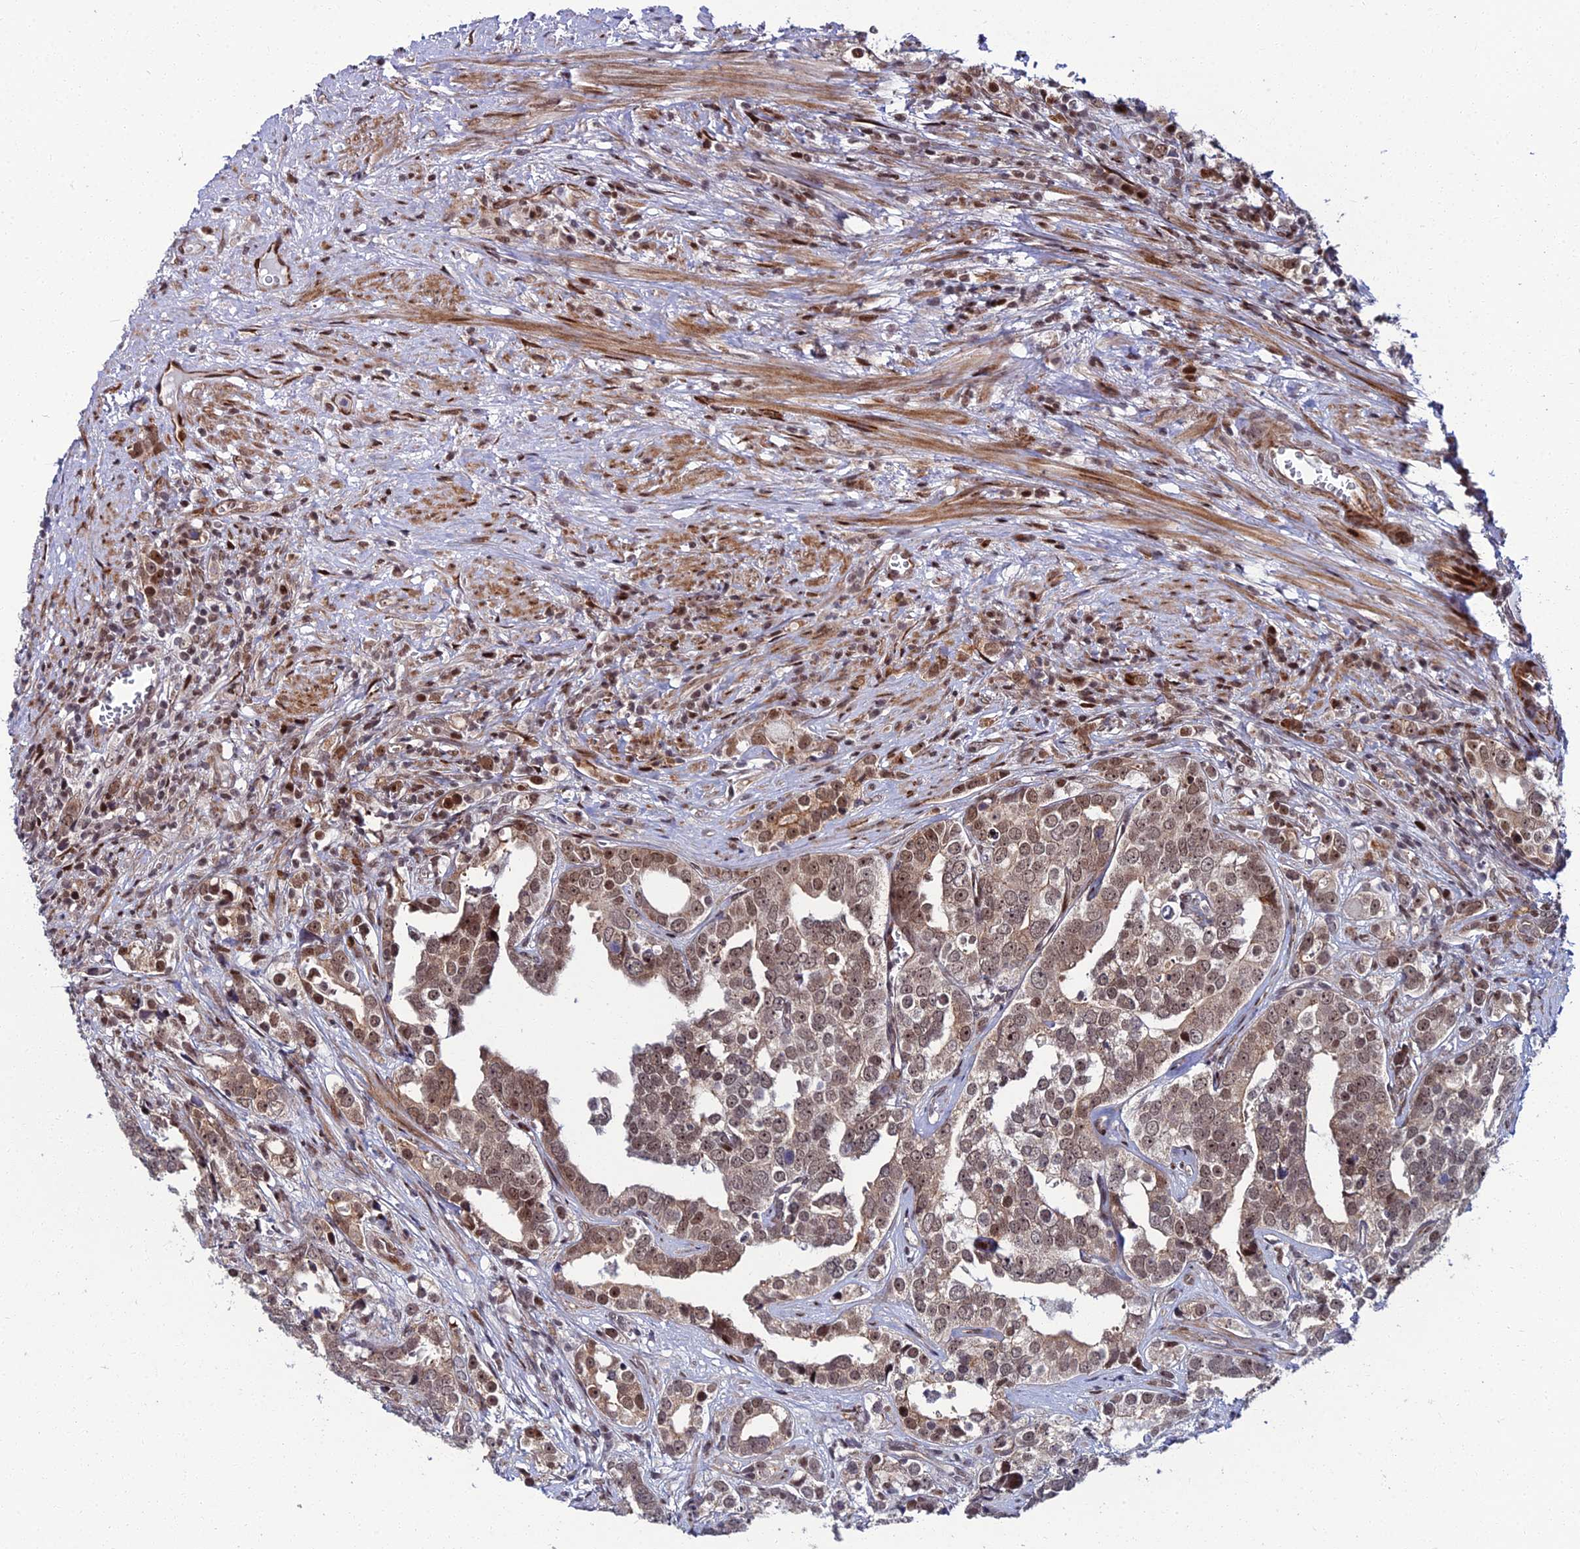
{"staining": {"intensity": "moderate", "quantity": "25%-75%", "location": "cytoplasmic/membranous,nuclear"}, "tissue": "prostate cancer", "cell_type": "Tumor cells", "image_type": "cancer", "snomed": [{"axis": "morphology", "description": "Adenocarcinoma, High grade"}, {"axis": "topography", "description": "Prostate"}], "caption": "High-grade adenocarcinoma (prostate) tissue reveals moderate cytoplasmic/membranous and nuclear positivity in about 25%-75% of tumor cells (brown staining indicates protein expression, while blue staining denotes nuclei).", "gene": "ZNF668", "patient": {"sex": "male", "age": 71}}